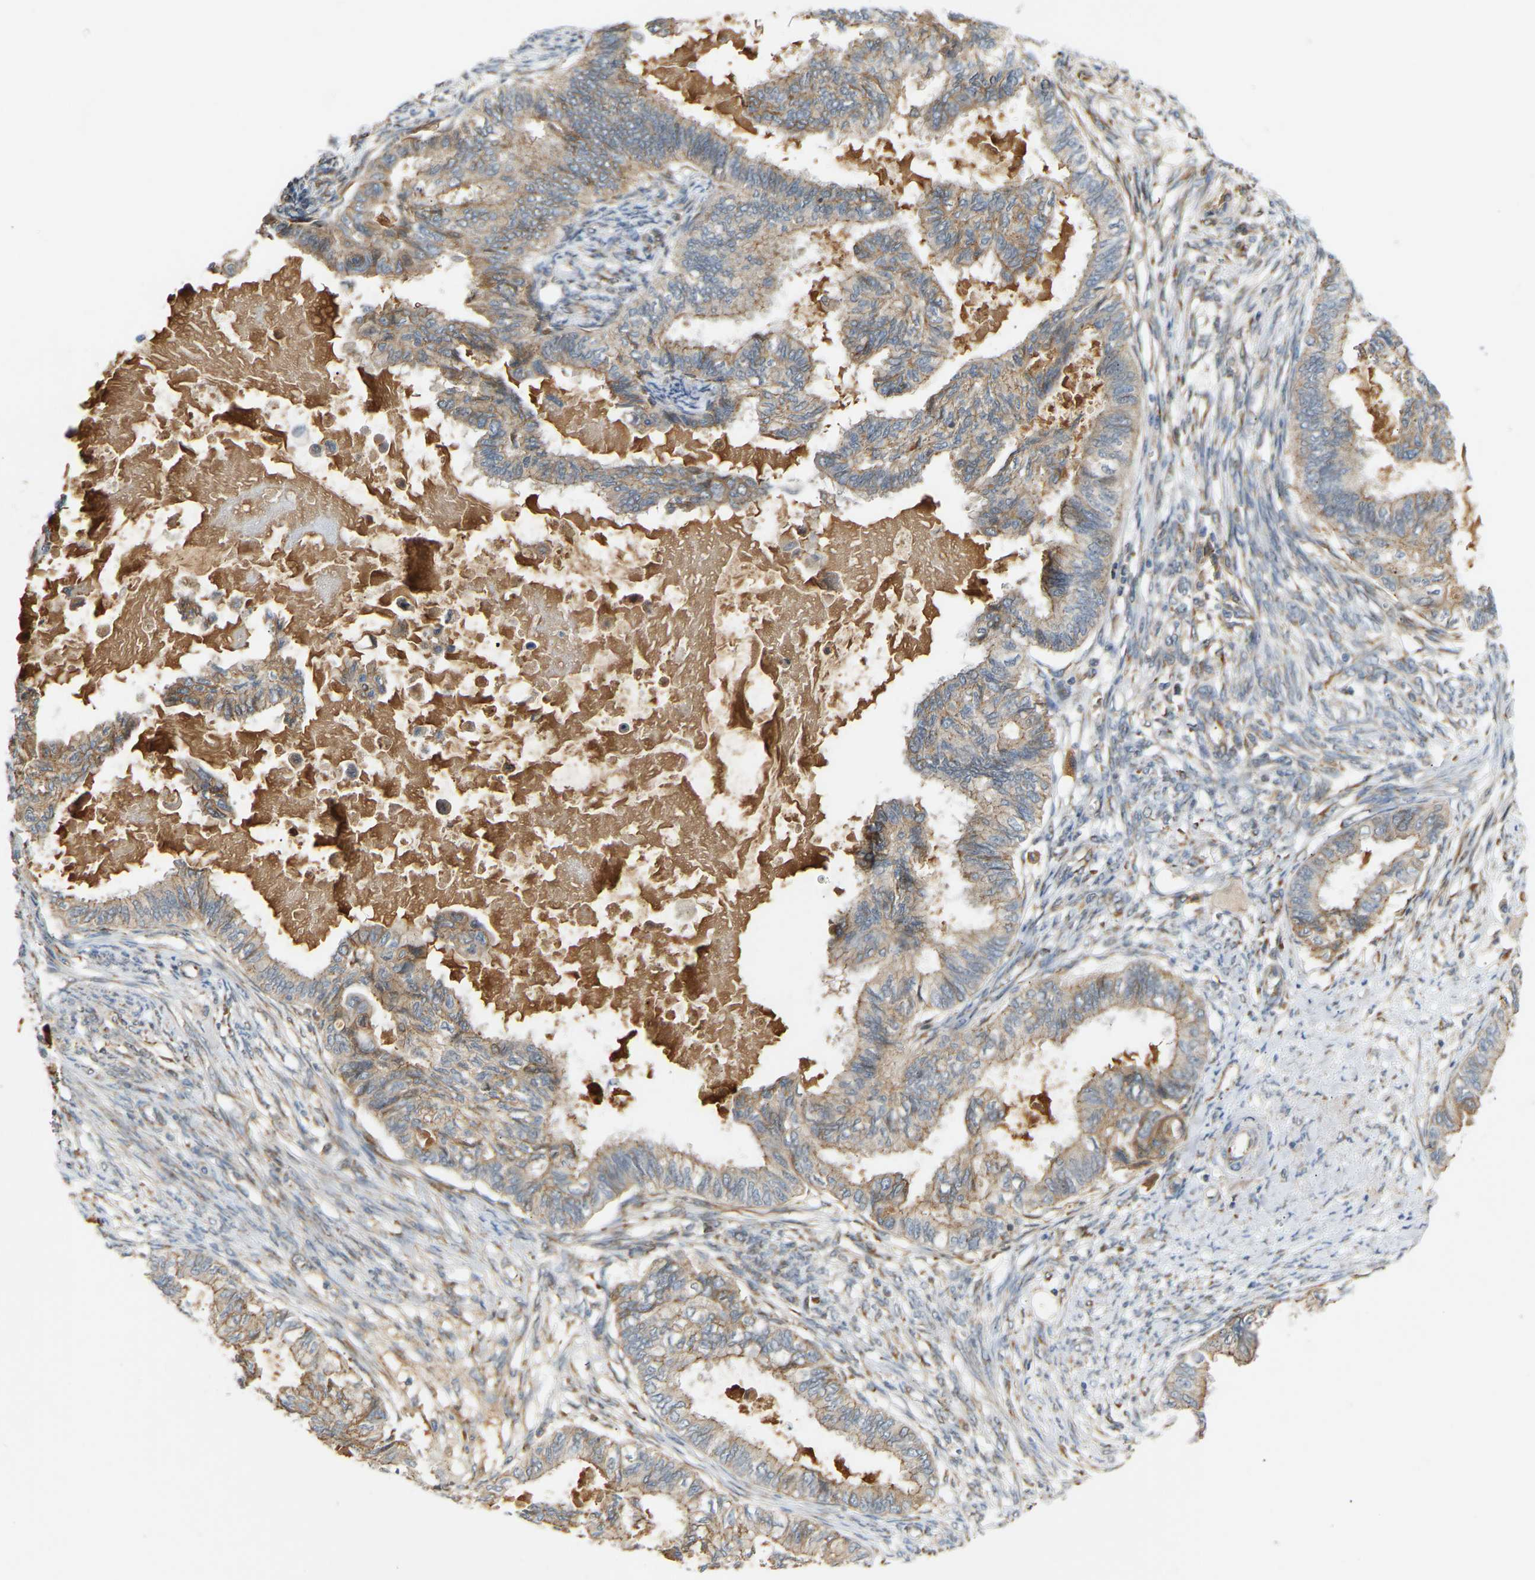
{"staining": {"intensity": "weak", "quantity": ">75%", "location": "cytoplasmic/membranous"}, "tissue": "cervical cancer", "cell_type": "Tumor cells", "image_type": "cancer", "snomed": [{"axis": "morphology", "description": "Normal tissue, NOS"}, {"axis": "morphology", "description": "Adenocarcinoma, NOS"}, {"axis": "topography", "description": "Cervix"}, {"axis": "topography", "description": "Endometrium"}], "caption": "Human cervical cancer (adenocarcinoma) stained for a protein (brown) reveals weak cytoplasmic/membranous positive expression in about >75% of tumor cells.", "gene": "PTCD1", "patient": {"sex": "female", "age": 86}}